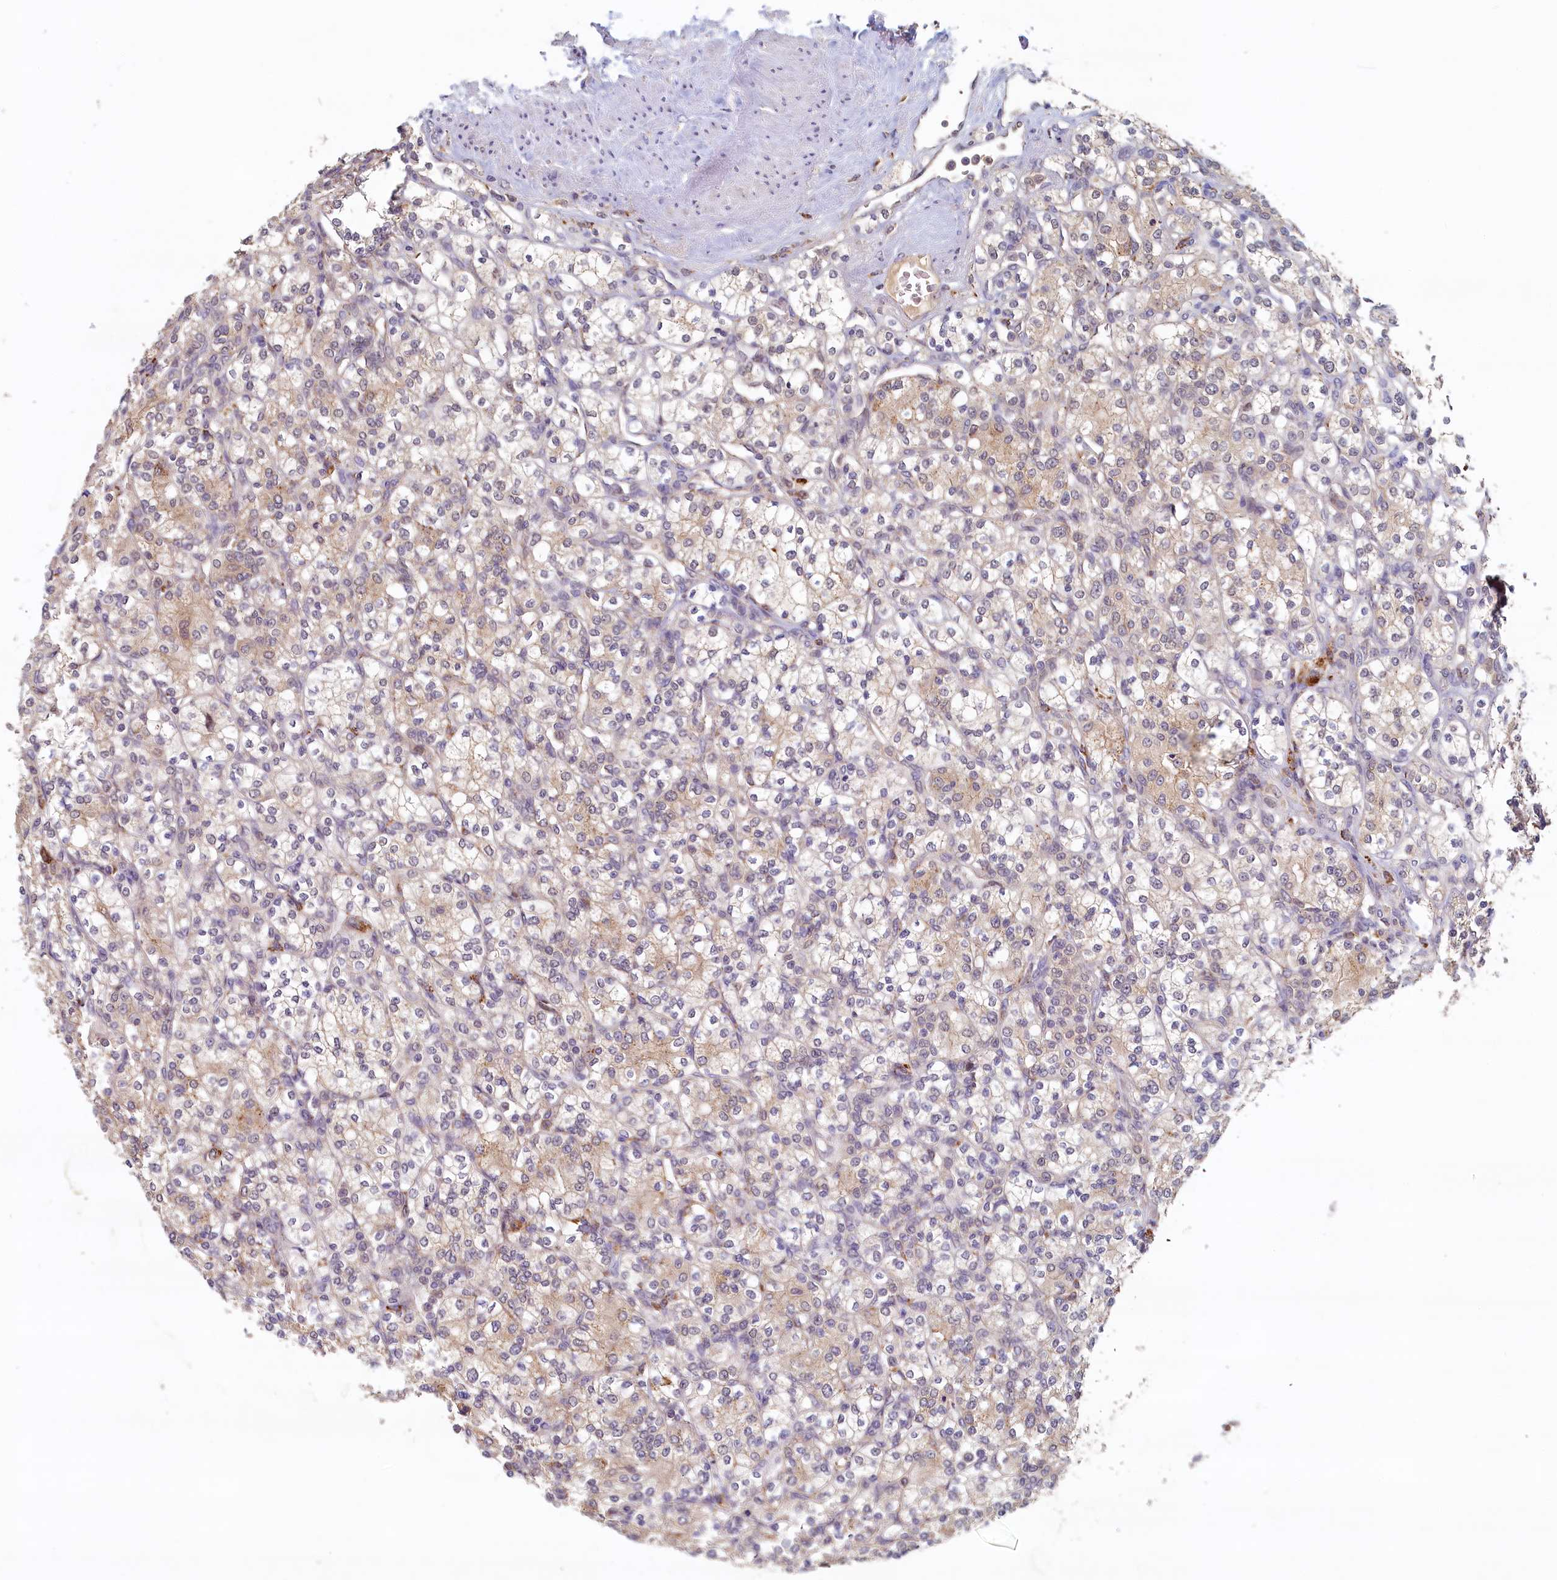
{"staining": {"intensity": "weak", "quantity": "25%-75%", "location": "cytoplasmic/membranous"}, "tissue": "renal cancer", "cell_type": "Tumor cells", "image_type": "cancer", "snomed": [{"axis": "morphology", "description": "Adenocarcinoma, NOS"}, {"axis": "topography", "description": "Kidney"}], "caption": "An IHC histopathology image of tumor tissue is shown. Protein staining in brown shows weak cytoplasmic/membranous positivity in renal cancer (adenocarcinoma) within tumor cells.", "gene": "NUBP2", "patient": {"sex": "male", "age": 77}}